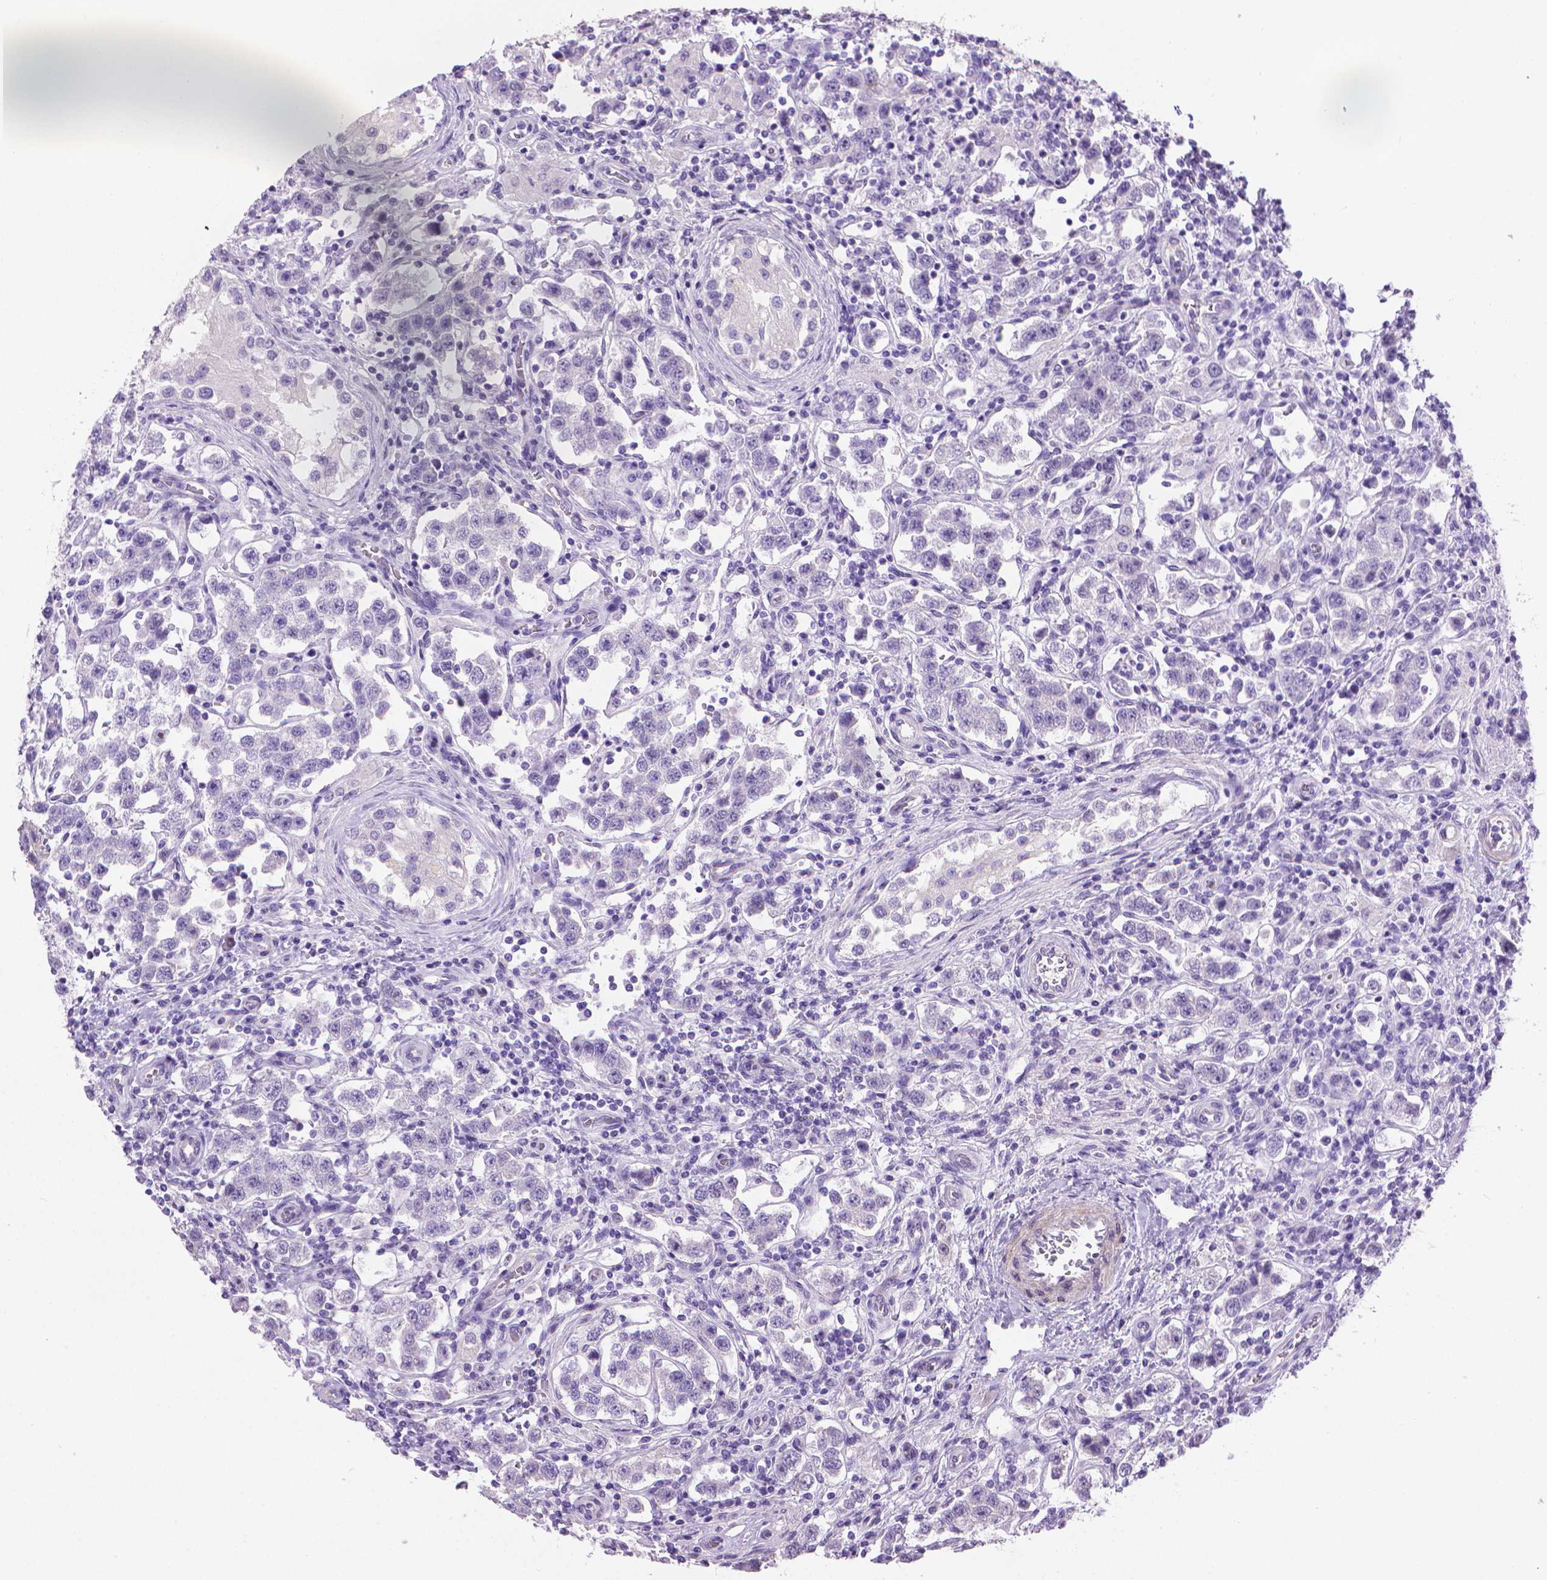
{"staining": {"intensity": "negative", "quantity": "none", "location": "none"}, "tissue": "testis cancer", "cell_type": "Tumor cells", "image_type": "cancer", "snomed": [{"axis": "morphology", "description": "Seminoma, NOS"}, {"axis": "topography", "description": "Testis"}], "caption": "There is no significant staining in tumor cells of seminoma (testis). (Stains: DAB (3,3'-diaminobenzidine) immunohistochemistry with hematoxylin counter stain, Microscopy: brightfield microscopy at high magnification).", "gene": "PNMA2", "patient": {"sex": "male", "age": 37}}